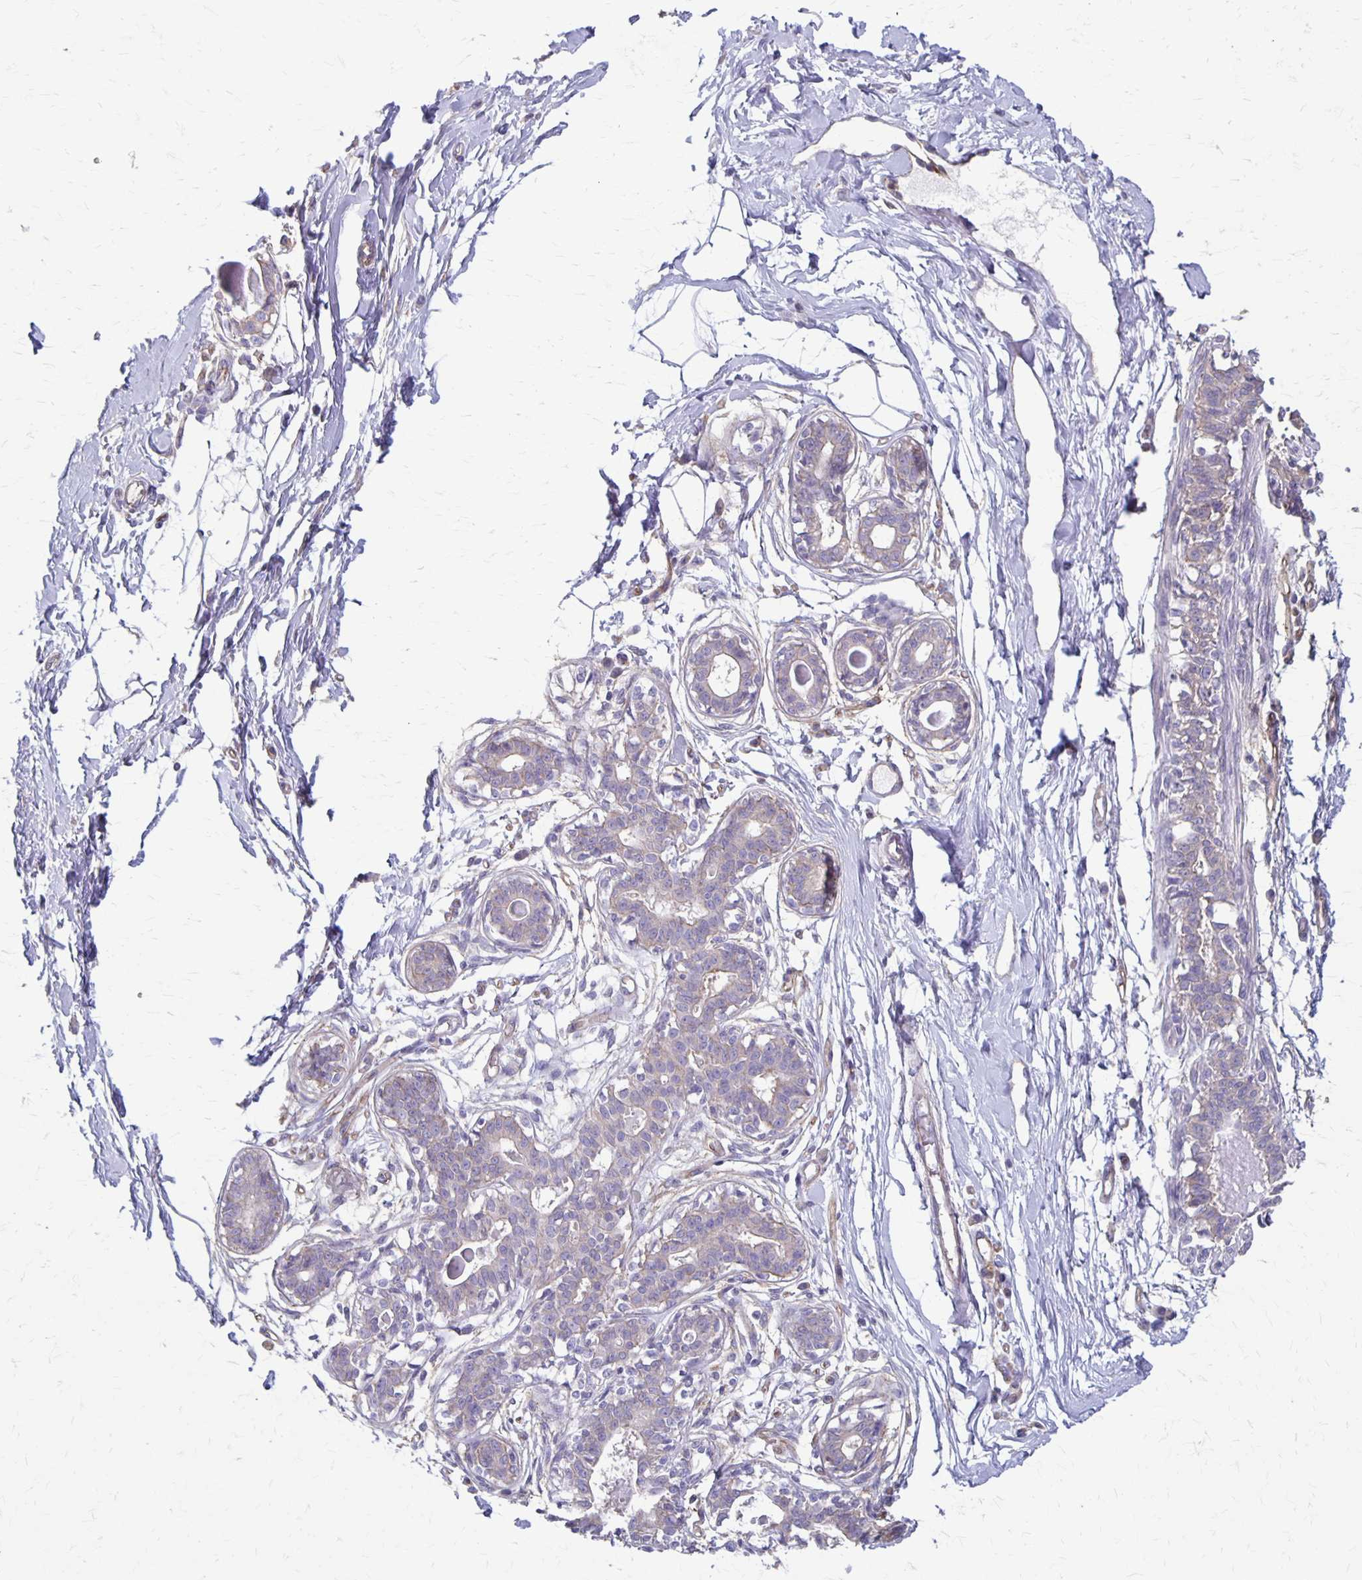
{"staining": {"intensity": "negative", "quantity": "none", "location": "none"}, "tissue": "breast", "cell_type": "Adipocytes", "image_type": "normal", "snomed": [{"axis": "morphology", "description": "Normal tissue, NOS"}, {"axis": "topography", "description": "Breast"}], "caption": "Adipocytes show no significant positivity in benign breast.", "gene": "PPP1R3E", "patient": {"sex": "female", "age": 45}}